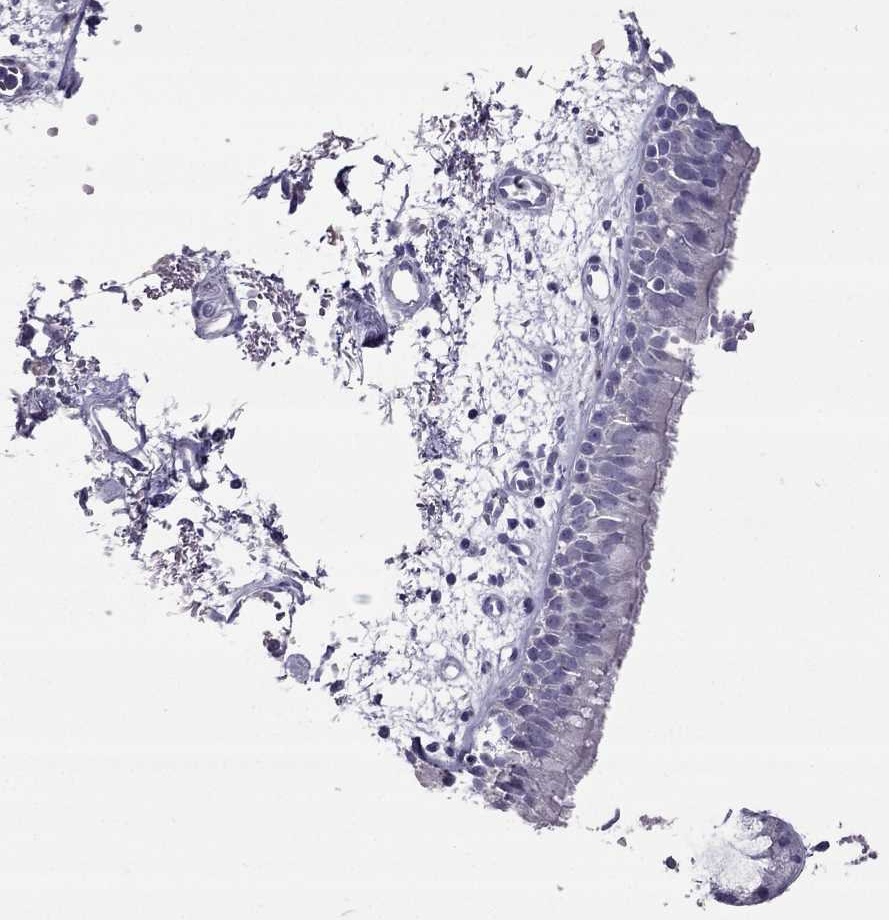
{"staining": {"intensity": "negative", "quantity": "none", "location": "none"}, "tissue": "bronchus", "cell_type": "Respiratory epithelial cells", "image_type": "normal", "snomed": [{"axis": "morphology", "description": "Normal tissue, NOS"}, {"axis": "morphology", "description": "Squamous cell carcinoma, NOS"}, {"axis": "topography", "description": "Cartilage tissue"}, {"axis": "topography", "description": "Bronchus"}, {"axis": "topography", "description": "Lung"}], "caption": "There is no significant positivity in respiratory epithelial cells of bronchus.", "gene": "MYBPH", "patient": {"sex": "male", "age": 66}}